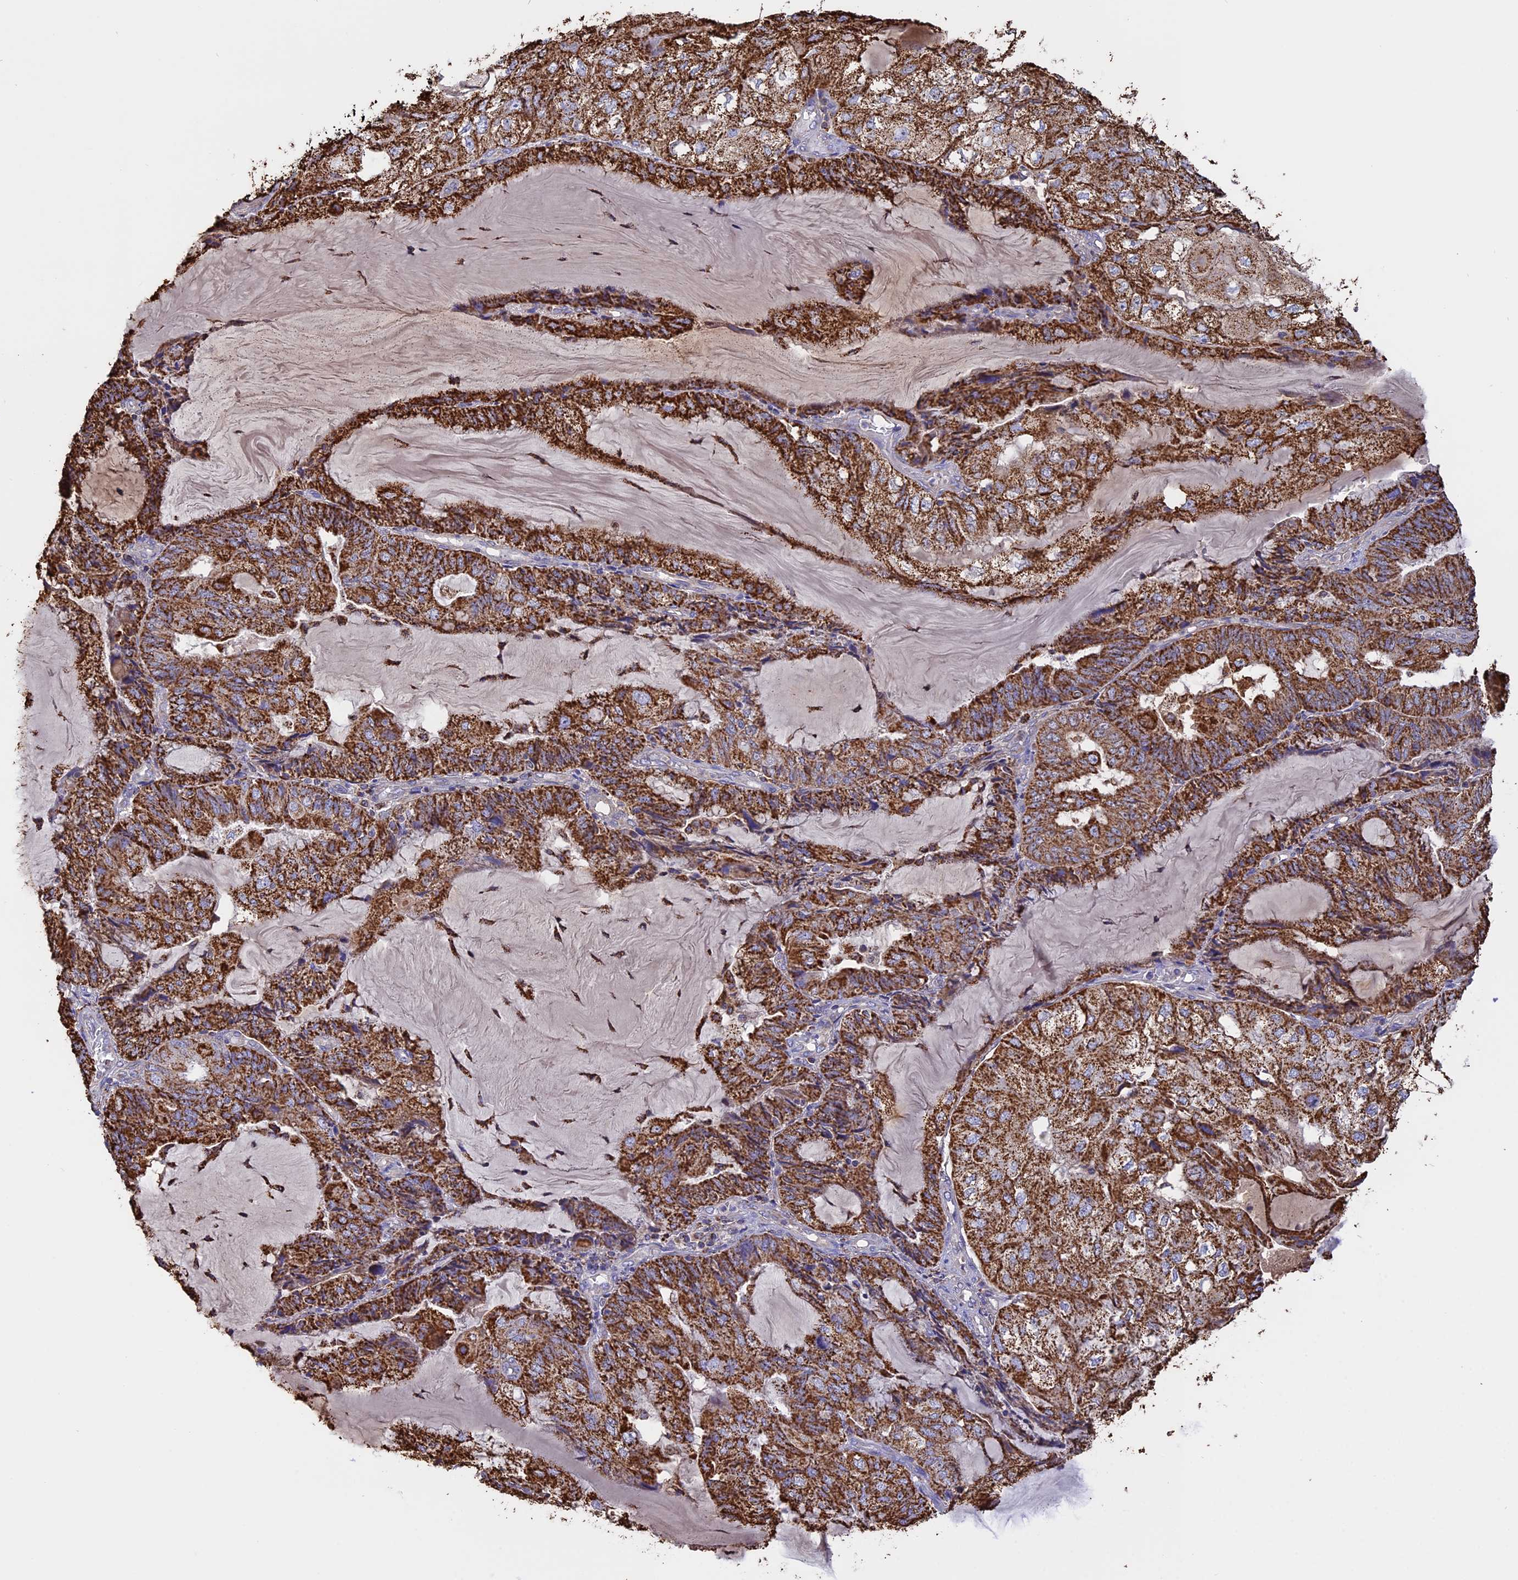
{"staining": {"intensity": "strong", "quantity": ">75%", "location": "cytoplasmic/membranous"}, "tissue": "endometrial cancer", "cell_type": "Tumor cells", "image_type": "cancer", "snomed": [{"axis": "morphology", "description": "Adenocarcinoma, NOS"}, {"axis": "topography", "description": "Endometrium"}], "caption": "Endometrial cancer stained for a protein demonstrates strong cytoplasmic/membranous positivity in tumor cells. (DAB IHC with brightfield microscopy, high magnification).", "gene": "KCNG1", "patient": {"sex": "female", "age": 81}}